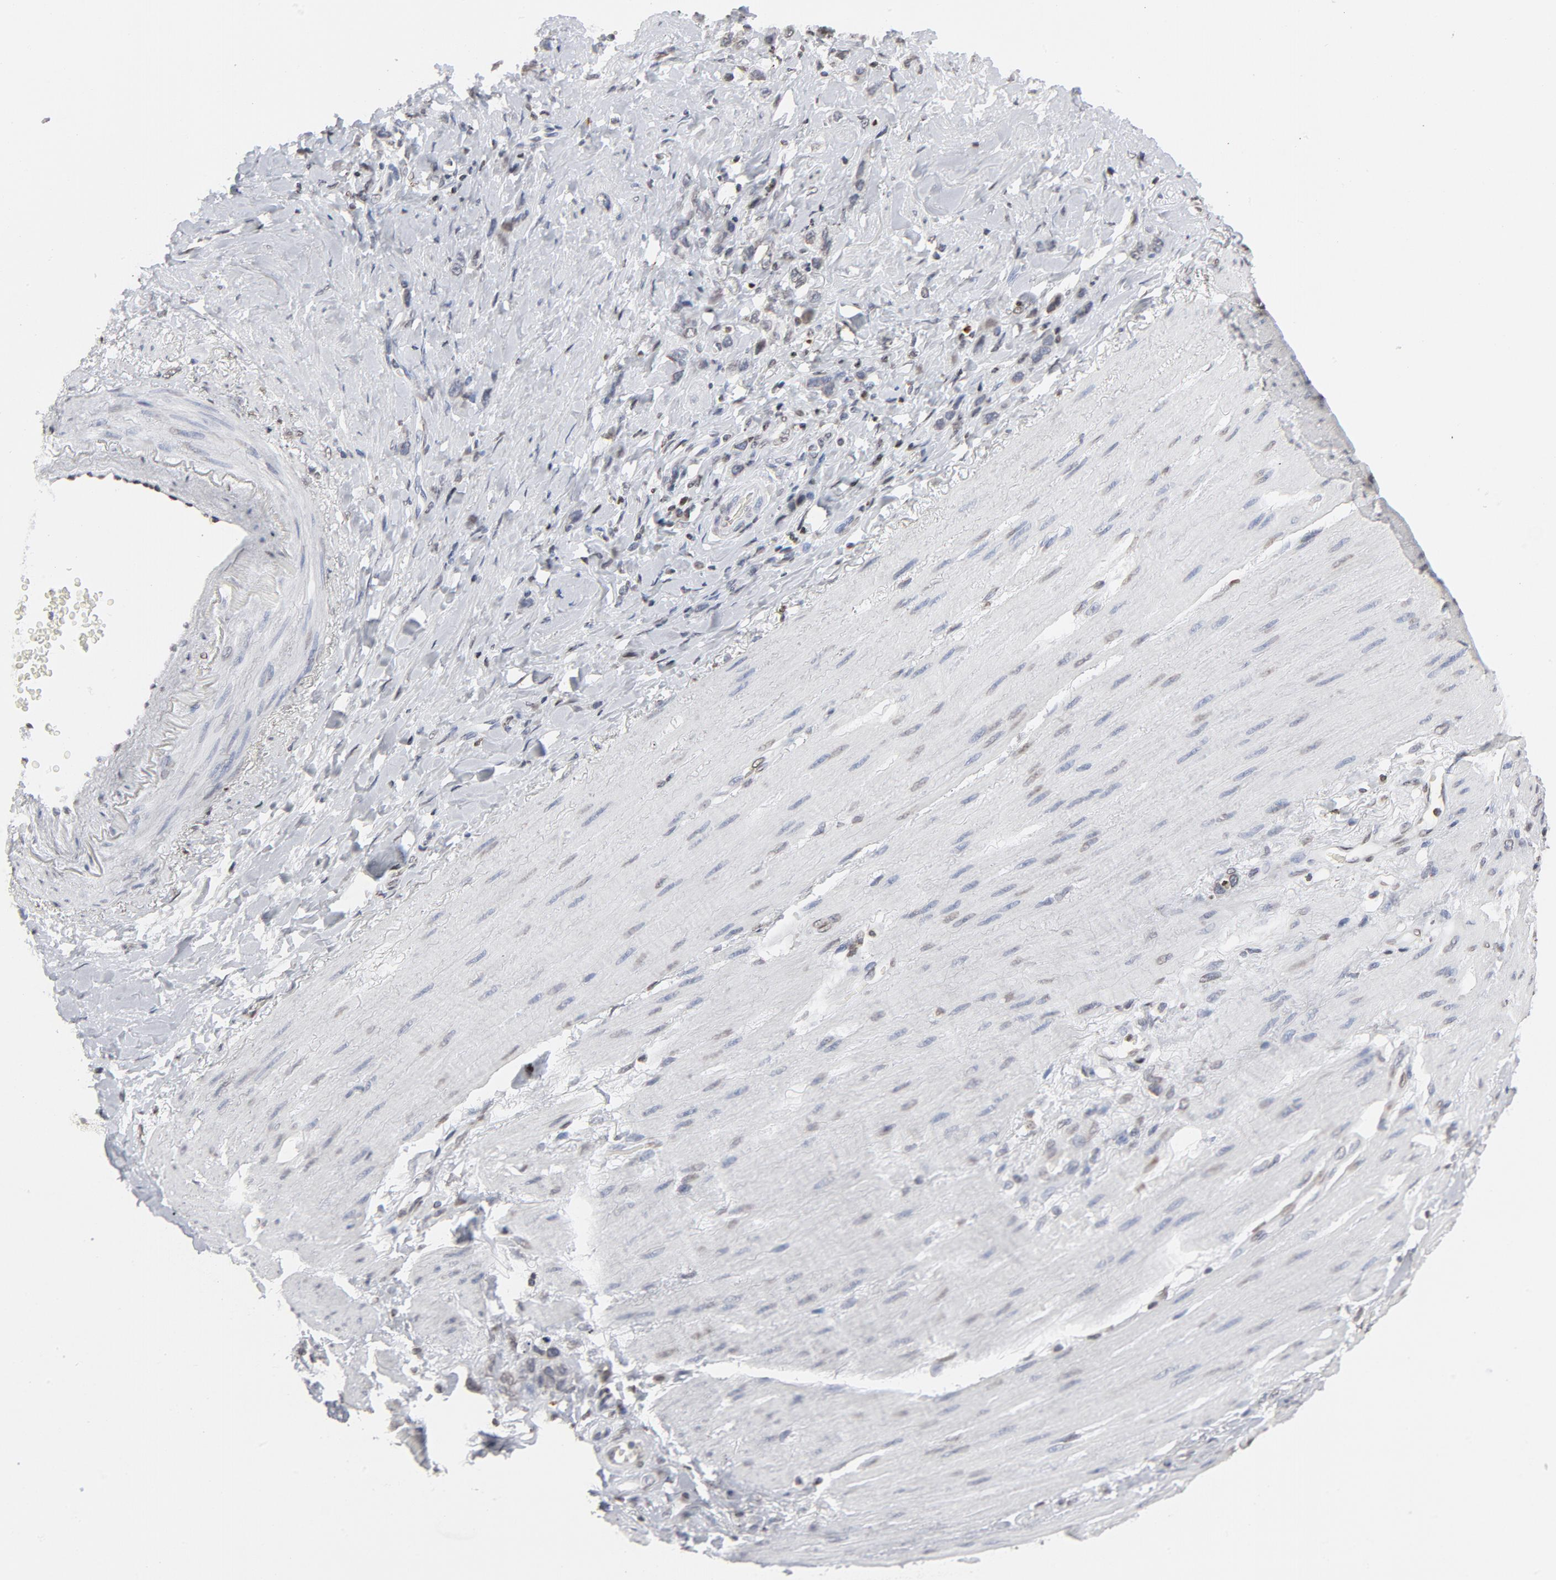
{"staining": {"intensity": "negative", "quantity": "none", "location": "none"}, "tissue": "stomach cancer", "cell_type": "Tumor cells", "image_type": "cancer", "snomed": [{"axis": "morphology", "description": "Normal tissue, NOS"}, {"axis": "morphology", "description": "Adenocarcinoma, NOS"}, {"axis": "topography", "description": "Stomach"}], "caption": "There is no significant positivity in tumor cells of adenocarcinoma (stomach). (DAB (3,3'-diaminobenzidine) IHC, high magnification).", "gene": "H2AC12", "patient": {"sex": "male", "age": 82}}